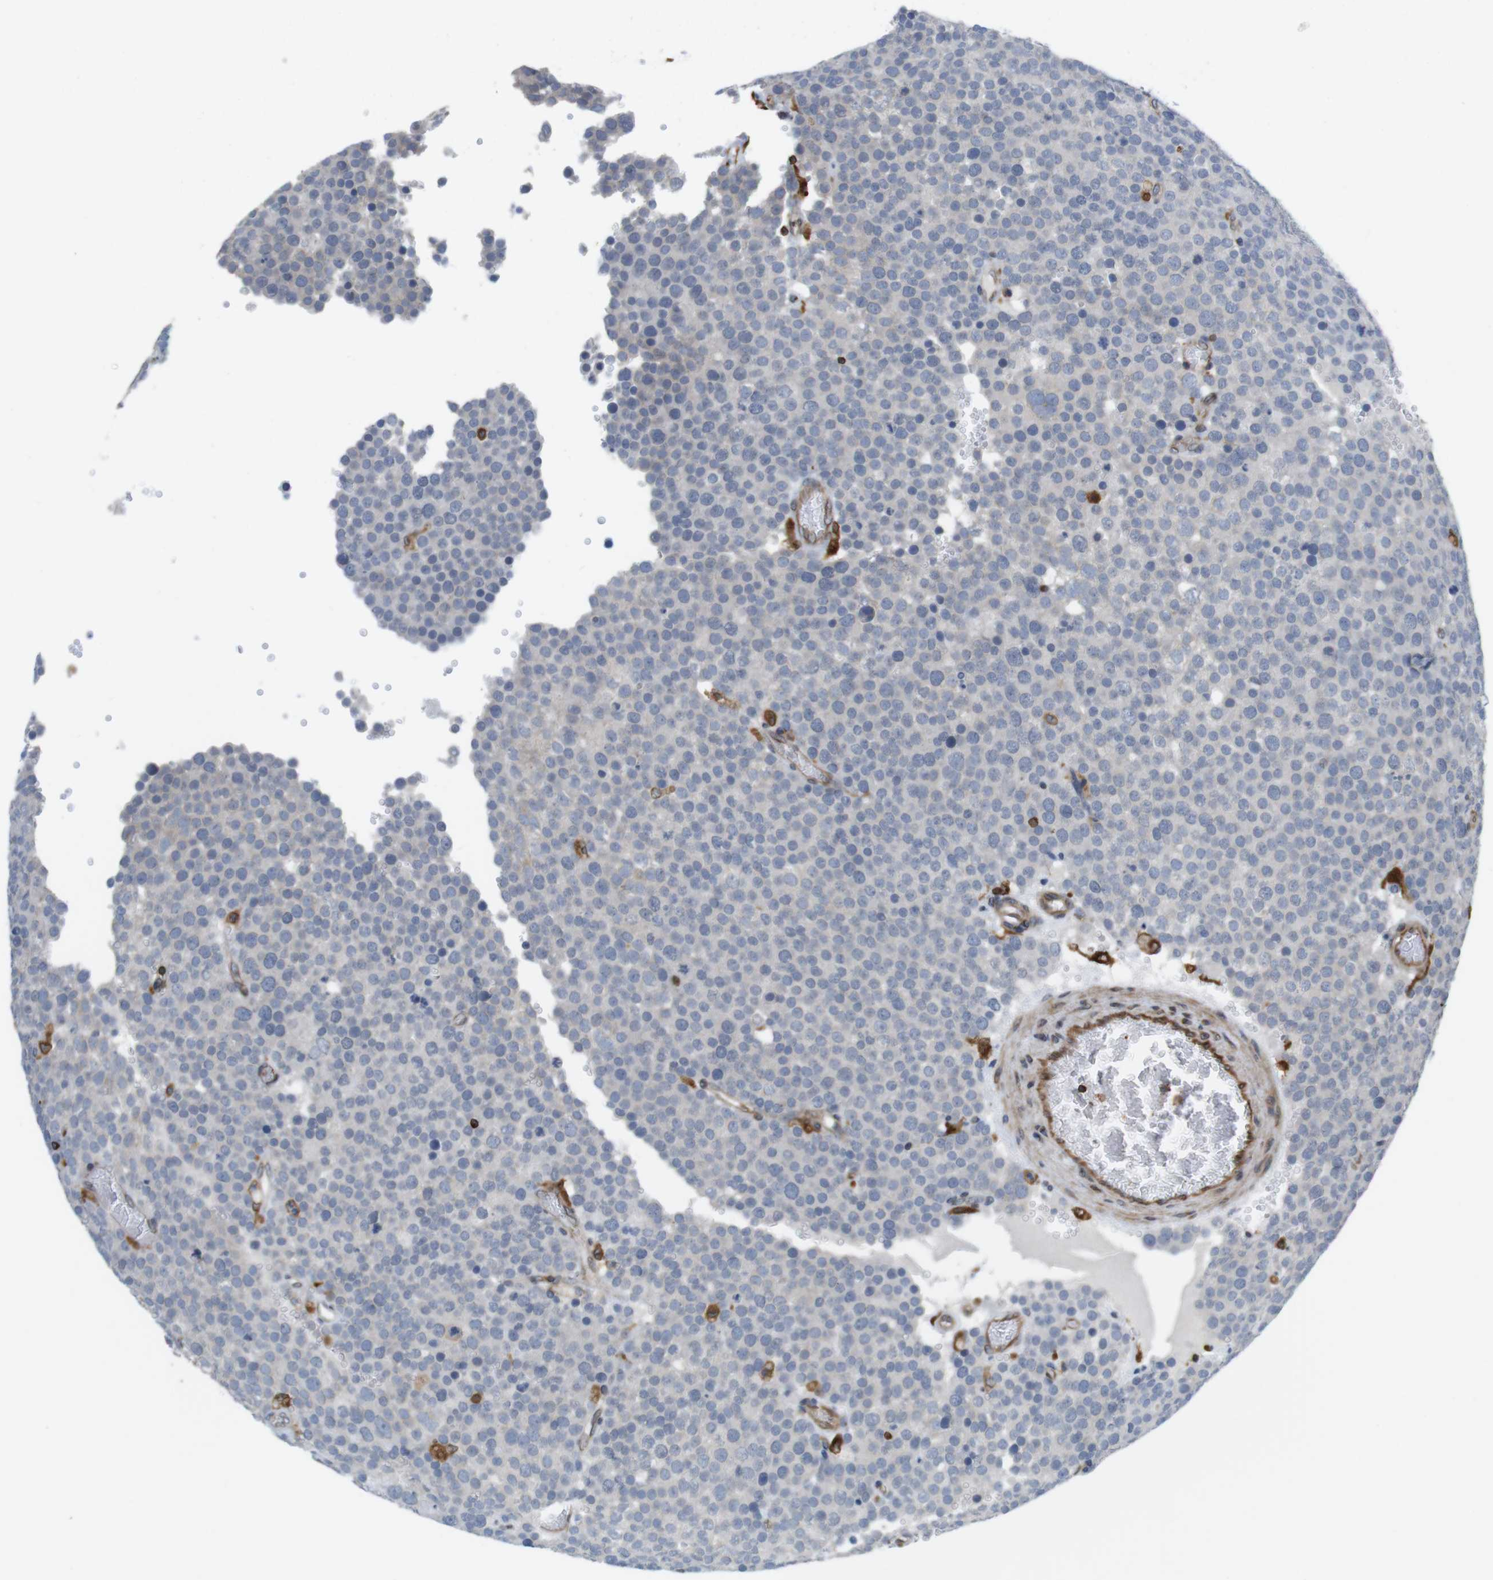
{"staining": {"intensity": "negative", "quantity": "none", "location": "none"}, "tissue": "testis cancer", "cell_type": "Tumor cells", "image_type": "cancer", "snomed": [{"axis": "morphology", "description": "Normal tissue, NOS"}, {"axis": "morphology", "description": "Seminoma, NOS"}, {"axis": "topography", "description": "Testis"}], "caption": "Image shows no protein positivity in tumor cells of testis seminoma tissue. (Stains: DAB (3,3'-diaminobenzidine) IHC with hematoxylin counter stain, Microscopy: brightfield microscopy at high magnification).", "gene": "ARL6IP5", "patient": {"sex": "male", "age": 71}}